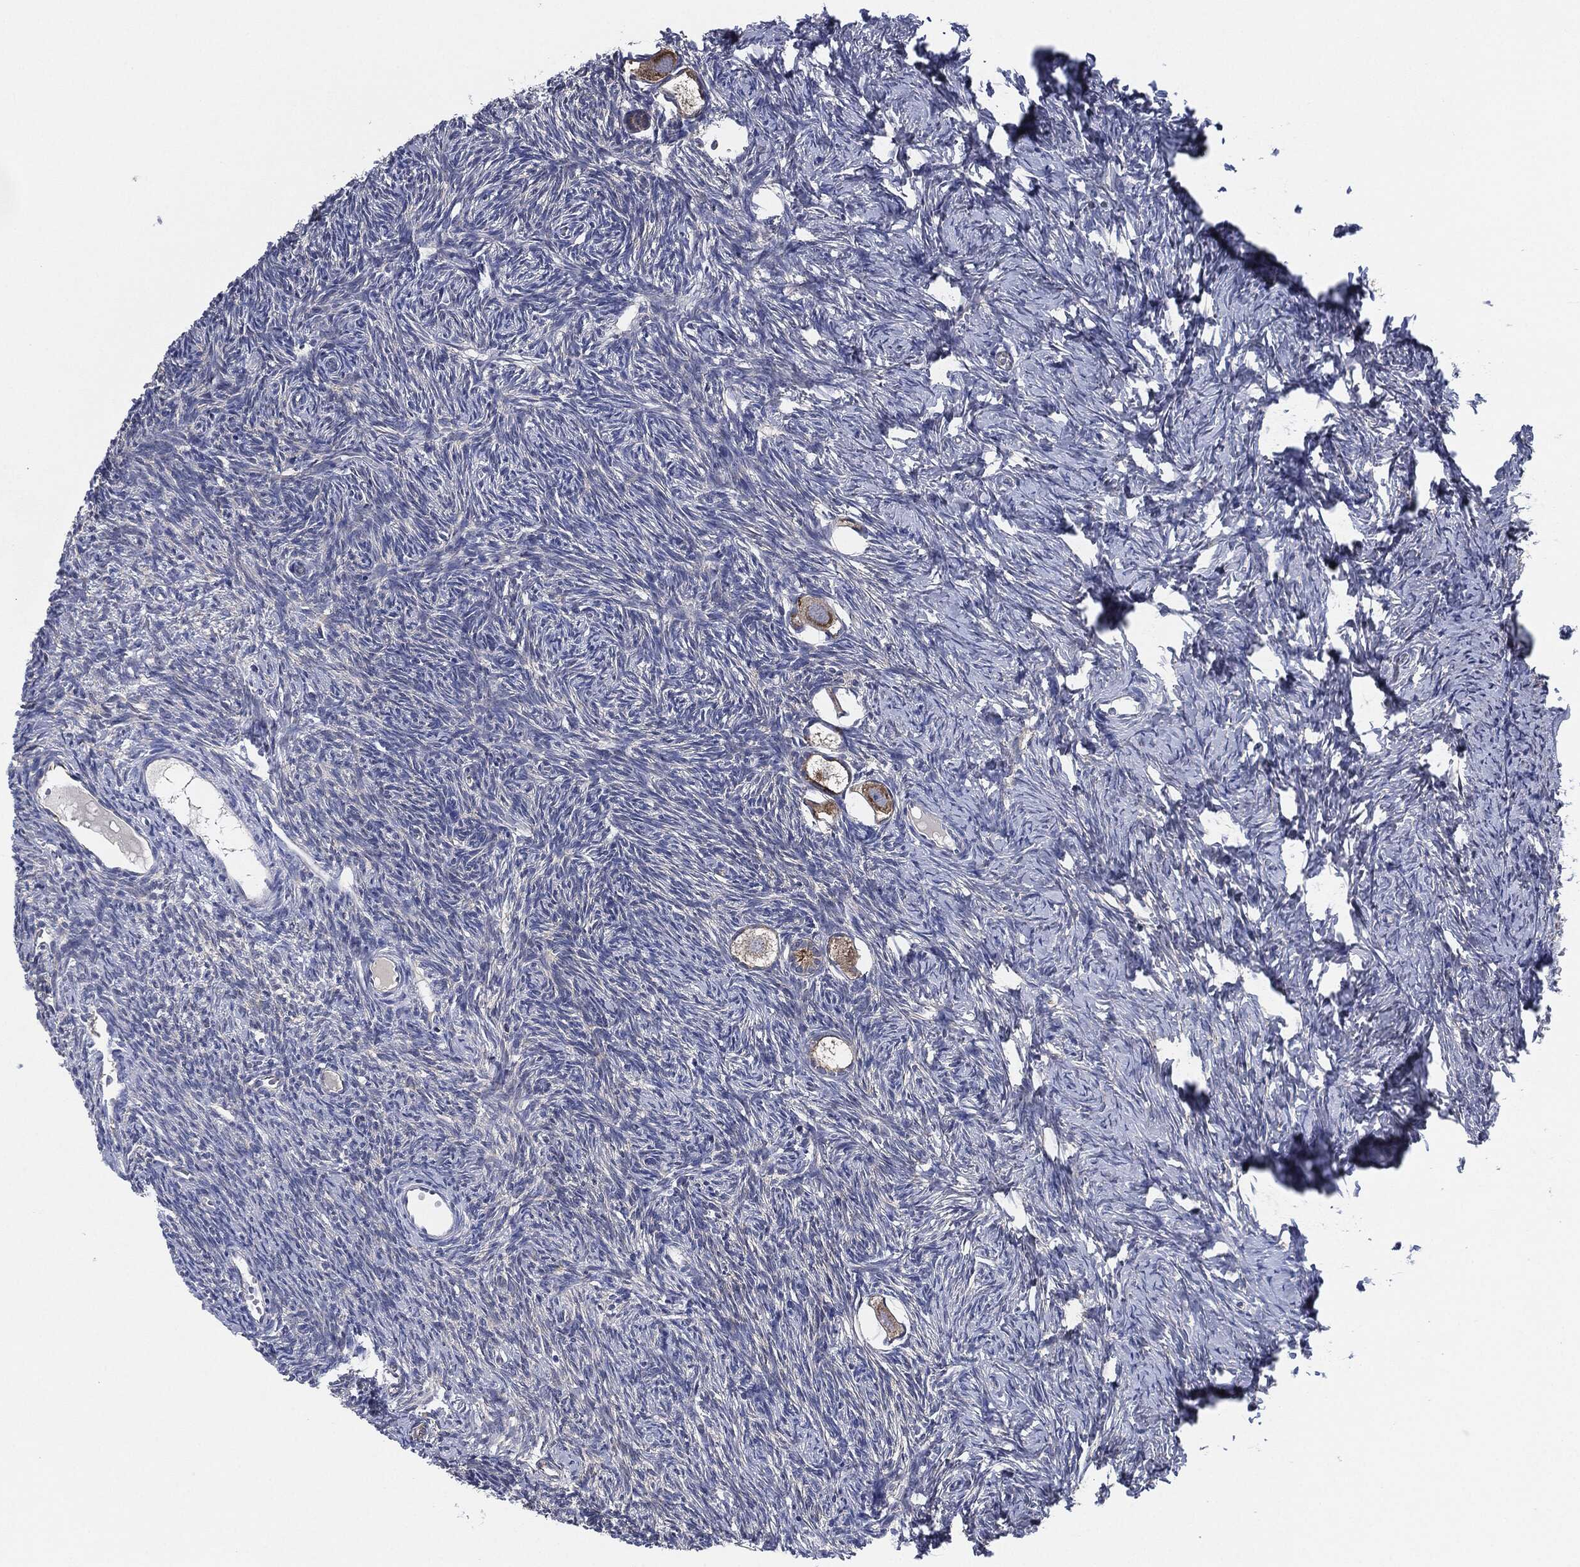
{"staining": {"intensity": "moderate", "quantity": "25%-75%", "location": "cytoplasmic/membranous"}, "tissue": "ovary", "cell_type": "Follicle cells", "image_type": "normal", "snomed": [{"axis": "morphology", "description": "Normal tissue, NOS"}, {"axis": "topography", "description": "Ovary"}], "caption": "Follicle cells show medium levels of moderate cytoplasmic/membranous positivity in about 25%-75% of cells in normal human ovary. (DAB = brown stain, brightfield microscopy at high magnification).", "gene": "SHROOM2", "patient": {"sex": "female", "age": 27}}